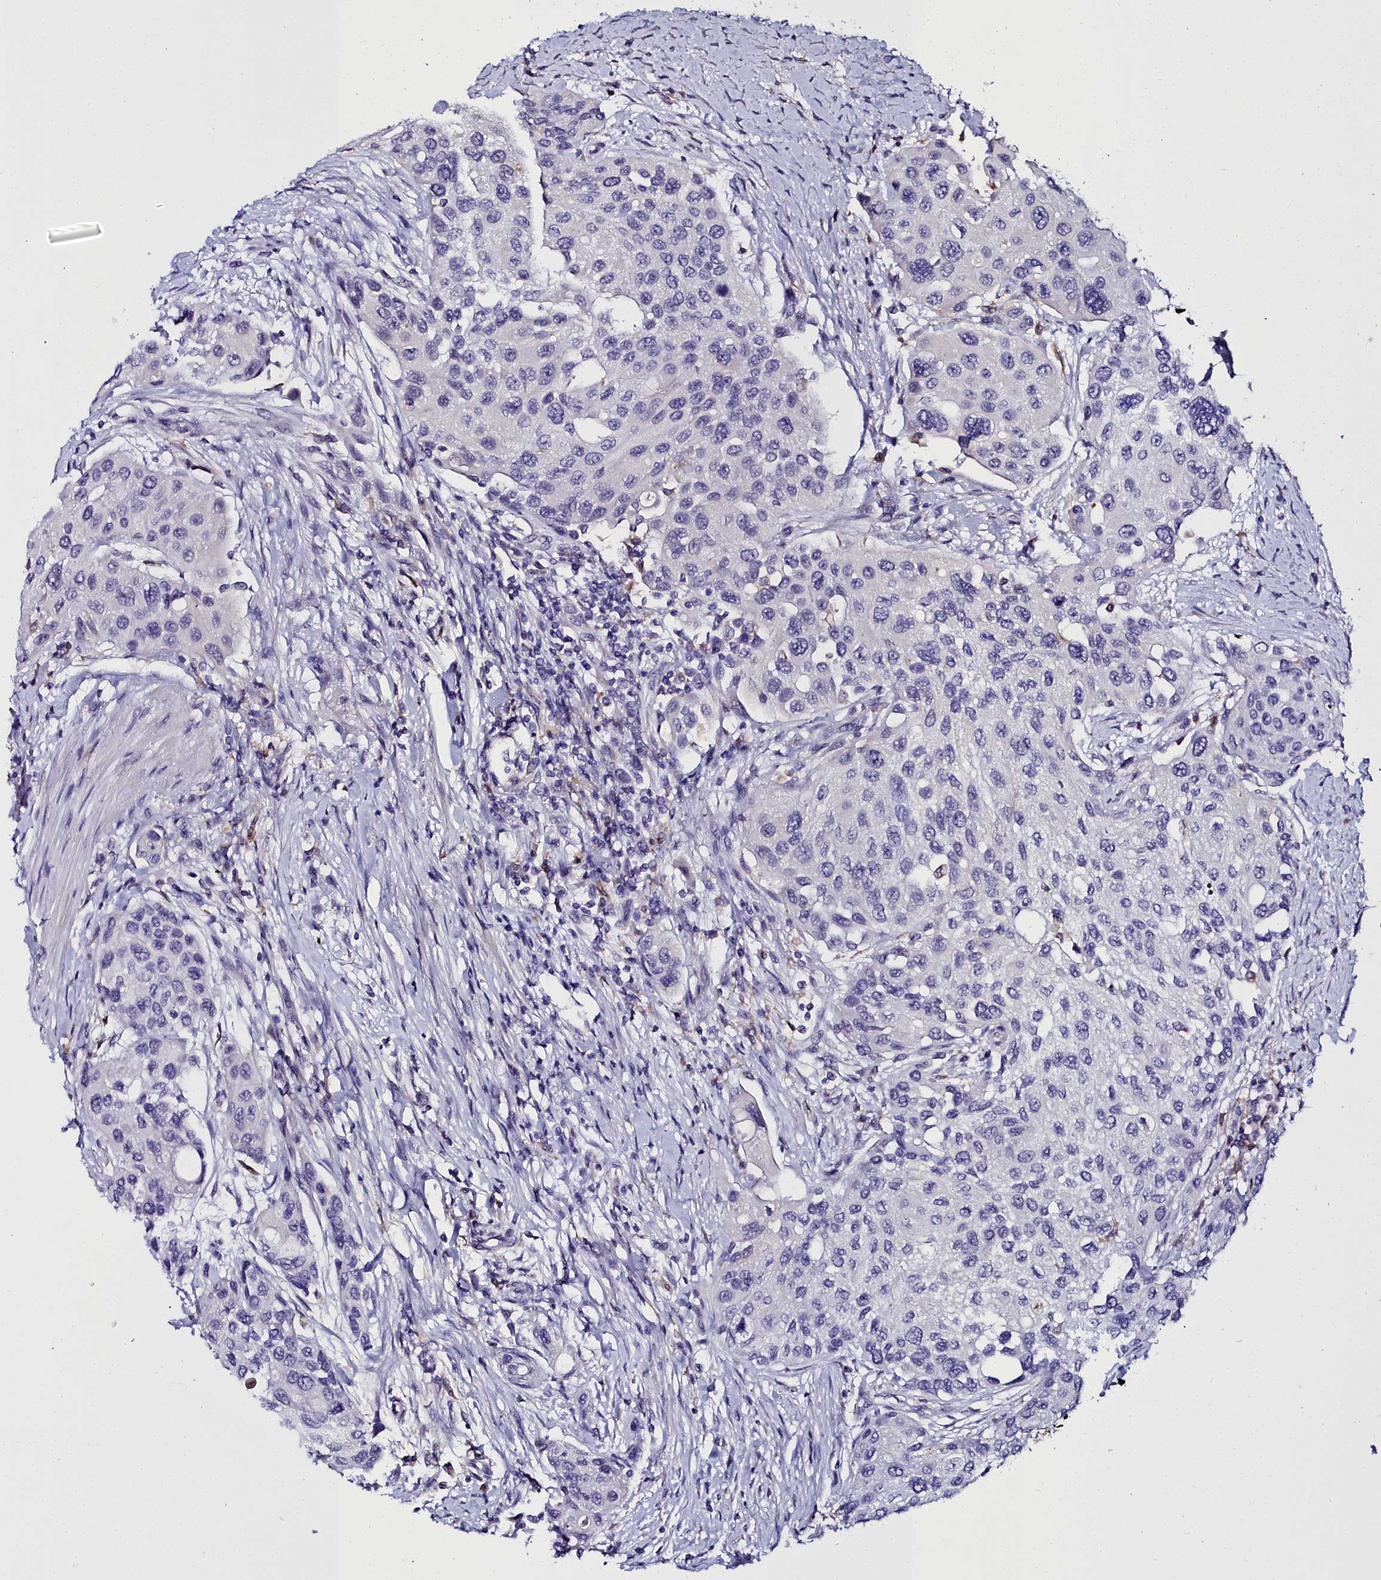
{"staining": {"intensity": "negative", "quantity": "none", "location": "none"}, "tissue": "urothelial cancer", "cell_type": "Tumor cells", "image_type": "cancer", "snomed": [{"axis": "morphology", "description": "Normal tissue, NOS"}, {"axis": "morphology", "description": "Urothelial carcinoma, High grade"}, {"axis": "topography", "description": "Vascular tissue"}, {"axis": "topography", "description": "Urinary bladder"}], "caption": "Human urothelial cancer stained for a protein using immunohistochemistry (IHC) reveals no positivity in tumor cells.", "gene": "ELAPOR2", "patient": {"sex": "female", "age": 56}}